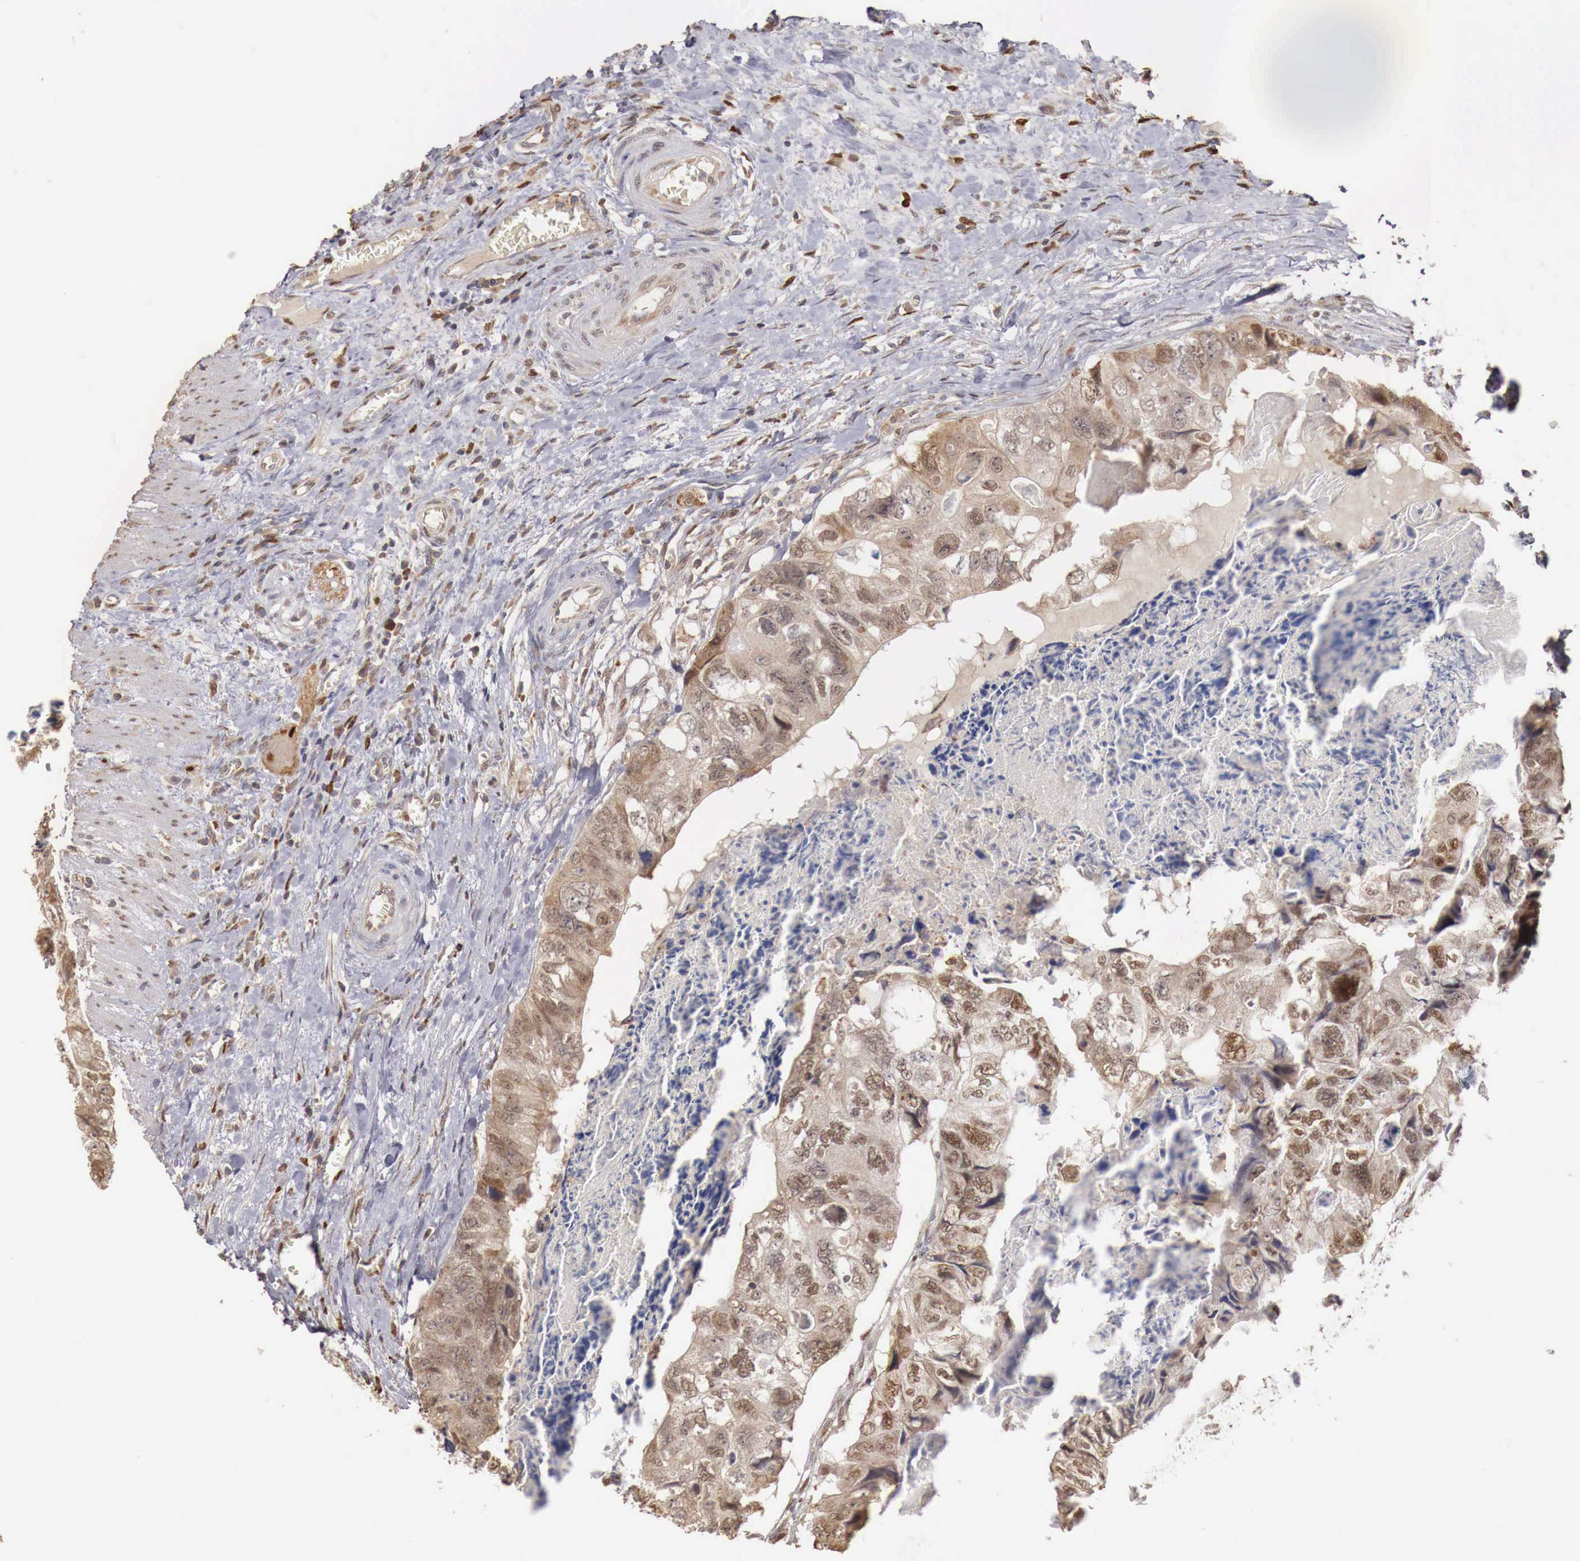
{"staining": {"intensity": "moderate", "quantity": "25%-75%", "location": "nuclear"}, "tissue": "colorectal cancer", "cell_type": "Tumor cells", "image_type": "cancer", "snomed": [{"axis": "morphology", "description": "Adenocarcinoma, NOS"}, {"axis": "topography", "description": "Rectum"}], "caption": "Immunohistochemistry (DAB (3,3'-diaminobenzidine)) staining of human adenocarcinoma (colorectal) exhibits moderate nuclear protein staining in approximately 25%-75% of tumor cells. (DAB (3,3'-diaminobenzidine) IHC with brightfield microscopy, high magnification).", "gene": "KHDRBS2", "patient": {"sex": "female", "age": 82}}